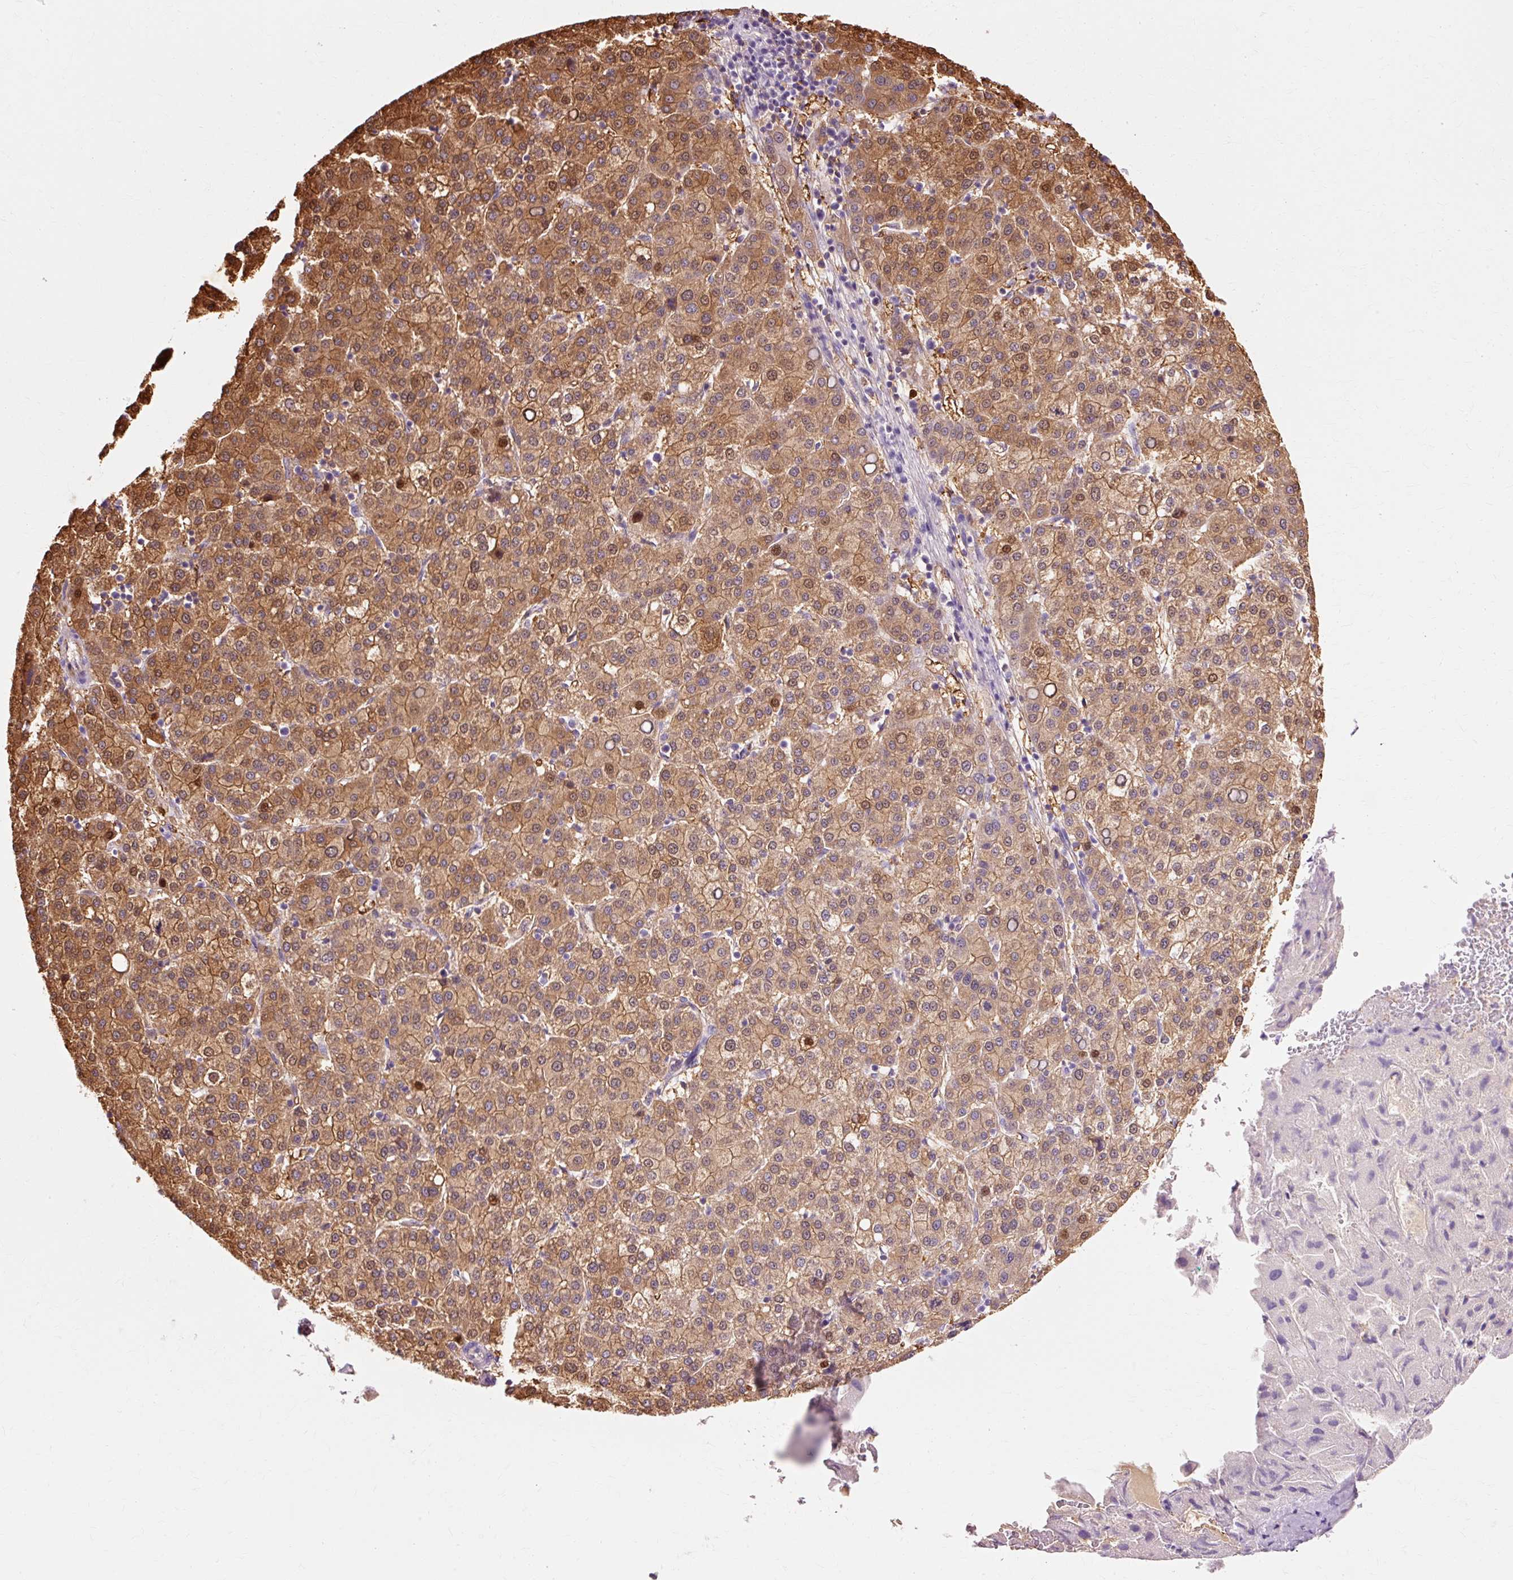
{"staining": {"intensity": "moderate", "quantity": ">75%", "location": "cytoplasmic/membranous,nuclear"}, "tissue": "liver cancer", "cell_type": "Tumor cells", "image_type": "cancer", "snomed": [{"axis": "morphology", "description": "Carcinoma, Hepatocellular, NOS"}, {"axis": "topography", "description": "Liver"}], "caption": "Liver hepatocellular carcinoma stained with DAB immunohistochemistry (IHC) displays medium levels of moderate cytoplasmic/membranous and nuclear staining in about >75% of tumor cells.", "gene": "VN1R2", "patient": {"sex": "female", "age": 58}}